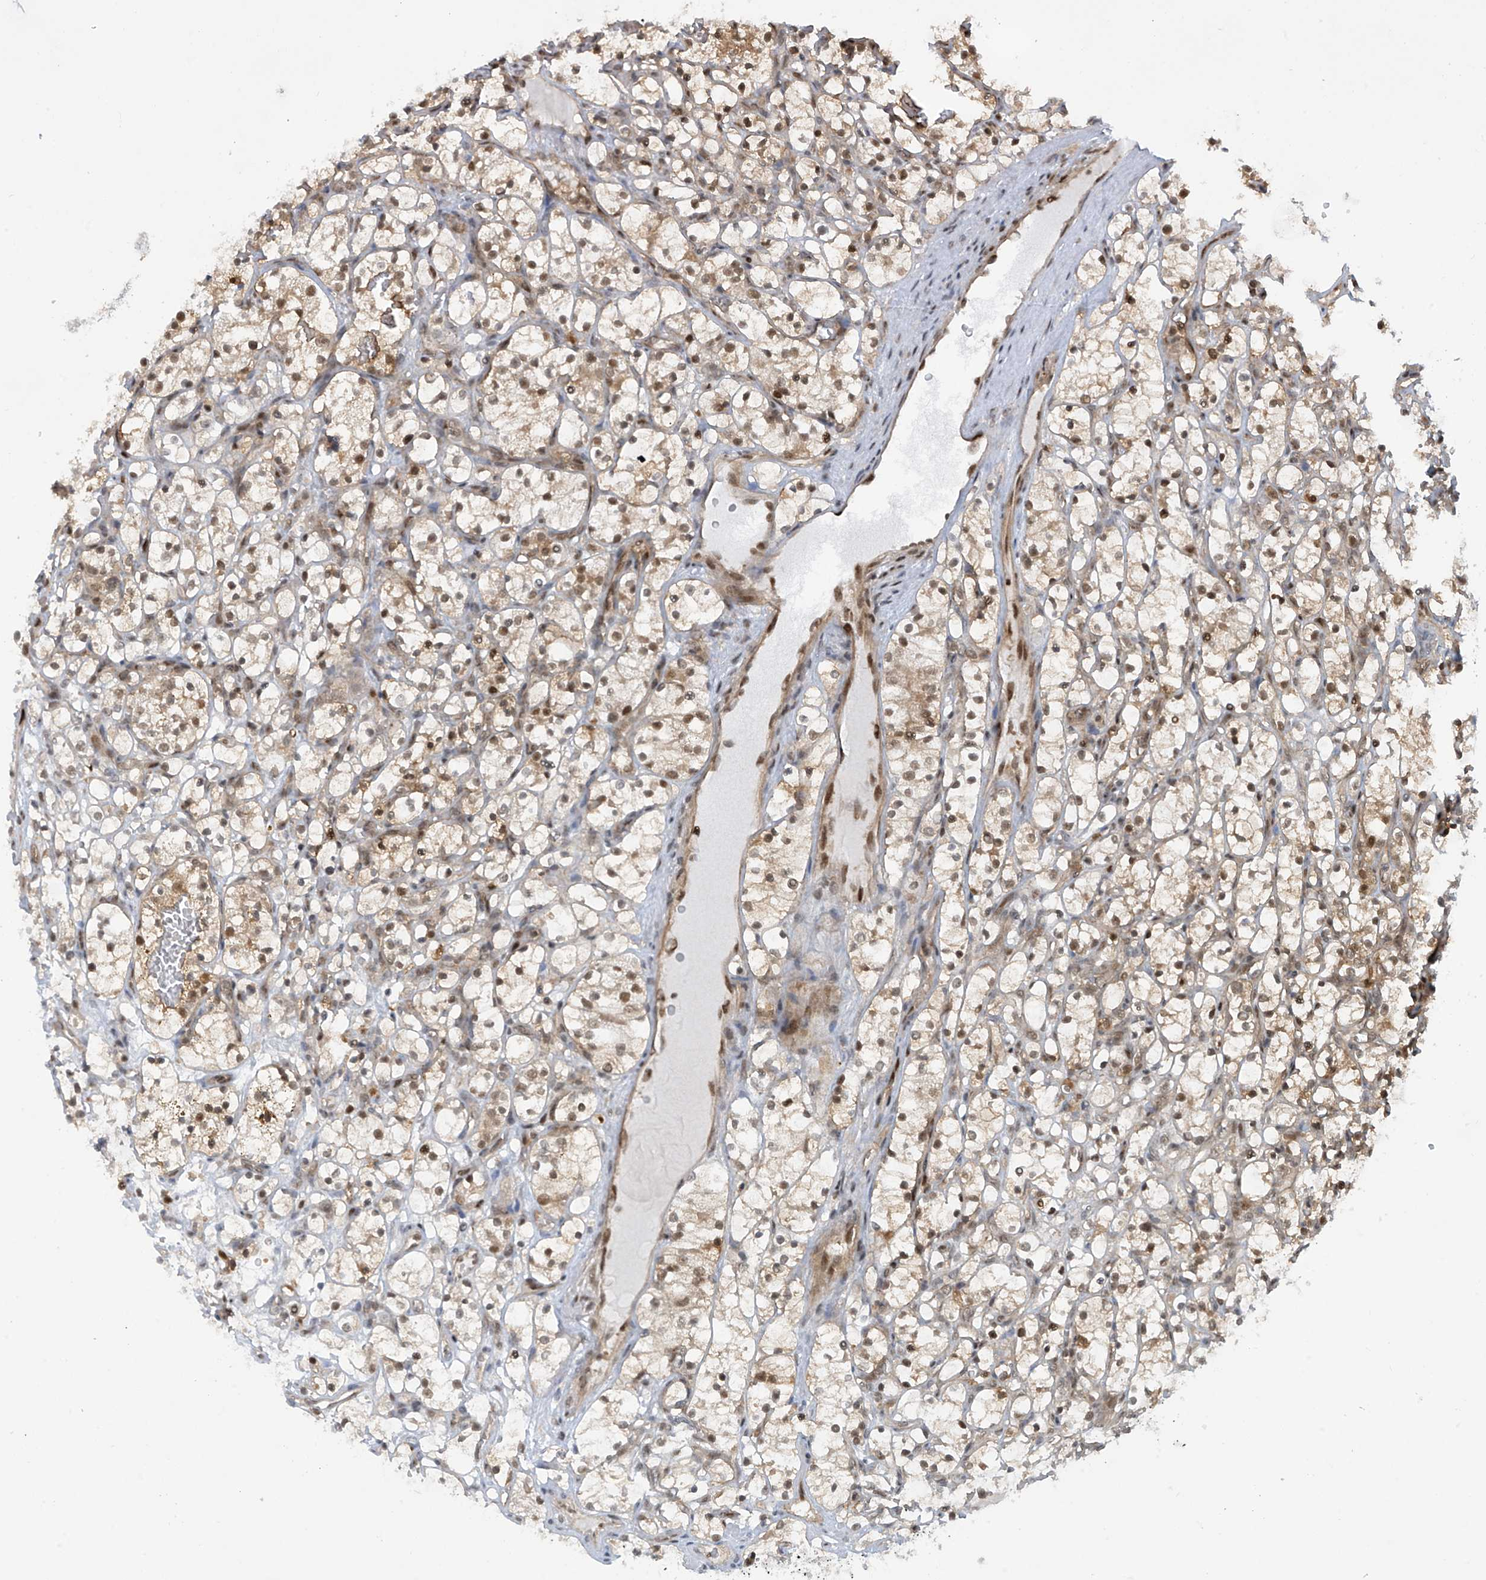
{"staining": {"intensity": "moderate", "quantity": ">75%", "location": "cytoplasmic/membranous,nuclear"}, "tissue": "renal cancer", "cell_type": "Tumor cells", "image_type": "cancer", "snomed": [{"axis": "morphology", "description": "Adenocarcinoma, NOS"}, {"axis": "topography", "description": "Kidney"}], "caption": "Renal cancer stained with a brown dye exhibits moderate cytoplasmic/membranous and nuclear positive staining in approximately >75% of tumor cells.", "gene": "LAGE3", "patient": {"sex": "female", "age": 69}}